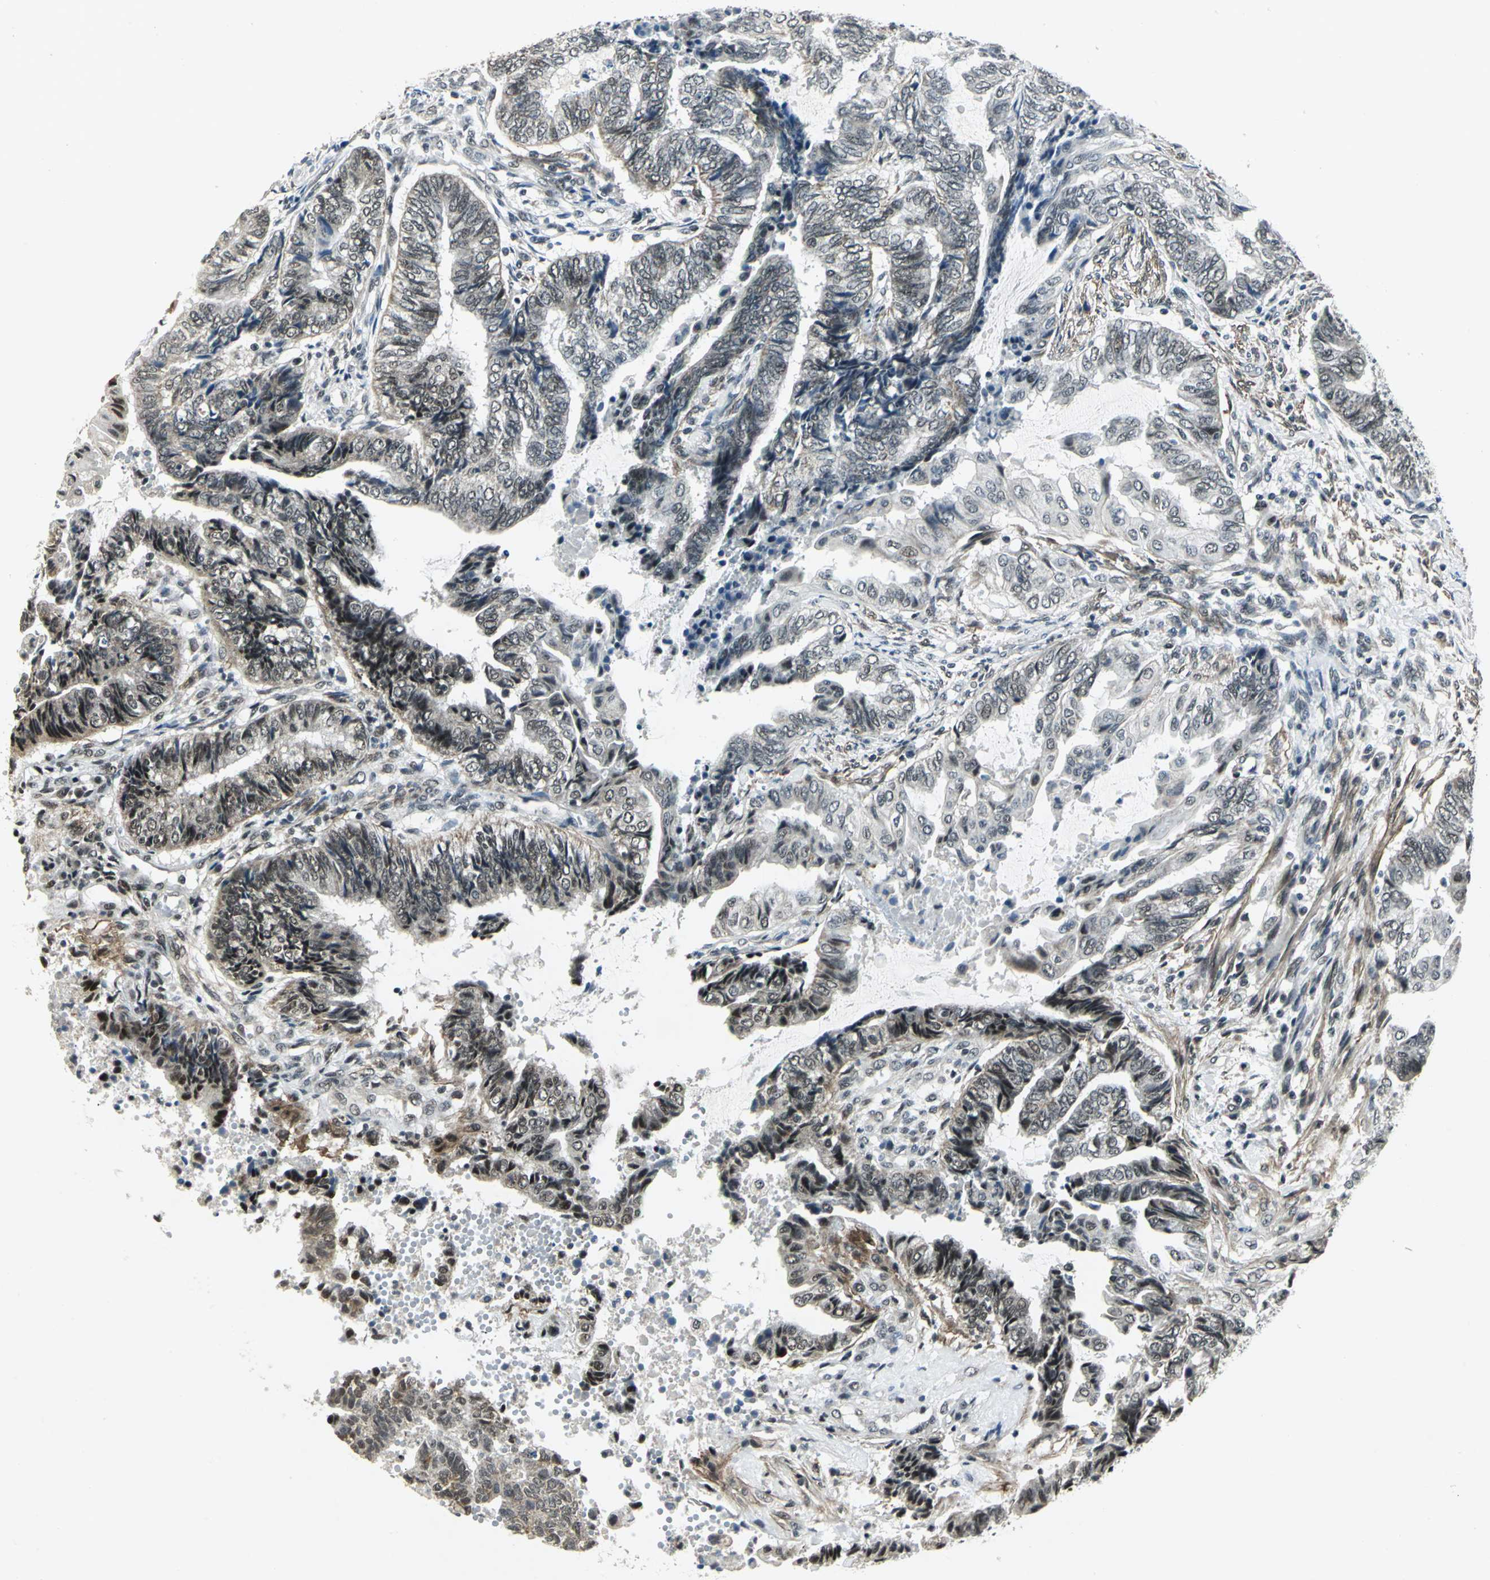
{"staining": {"intensity": "weak", "quantity": "<25%", "location": "cytoplasmic/membranous,nuclear"}, "tissue": "endometrial cancer", "cell_type": "Tumor cells", "image_type": "cancer", "snomed": [{"axis": "morphology", "description": "Adenocarcinoma, NOS"}, {"axis": "topography", "description": "Uterus"}, {"axis": "topography", "description": "Endometrium"}], "caption": "High magnification brightfield microscopy of endometrial cancer stained with DAB (3,3'-diaminobenzidine) (brown) and counterstained with hematoxylin (blue): tumor cells show no significant staining.", "gene": "MTA1", "patient": {"sex": "female", "age": 70}}